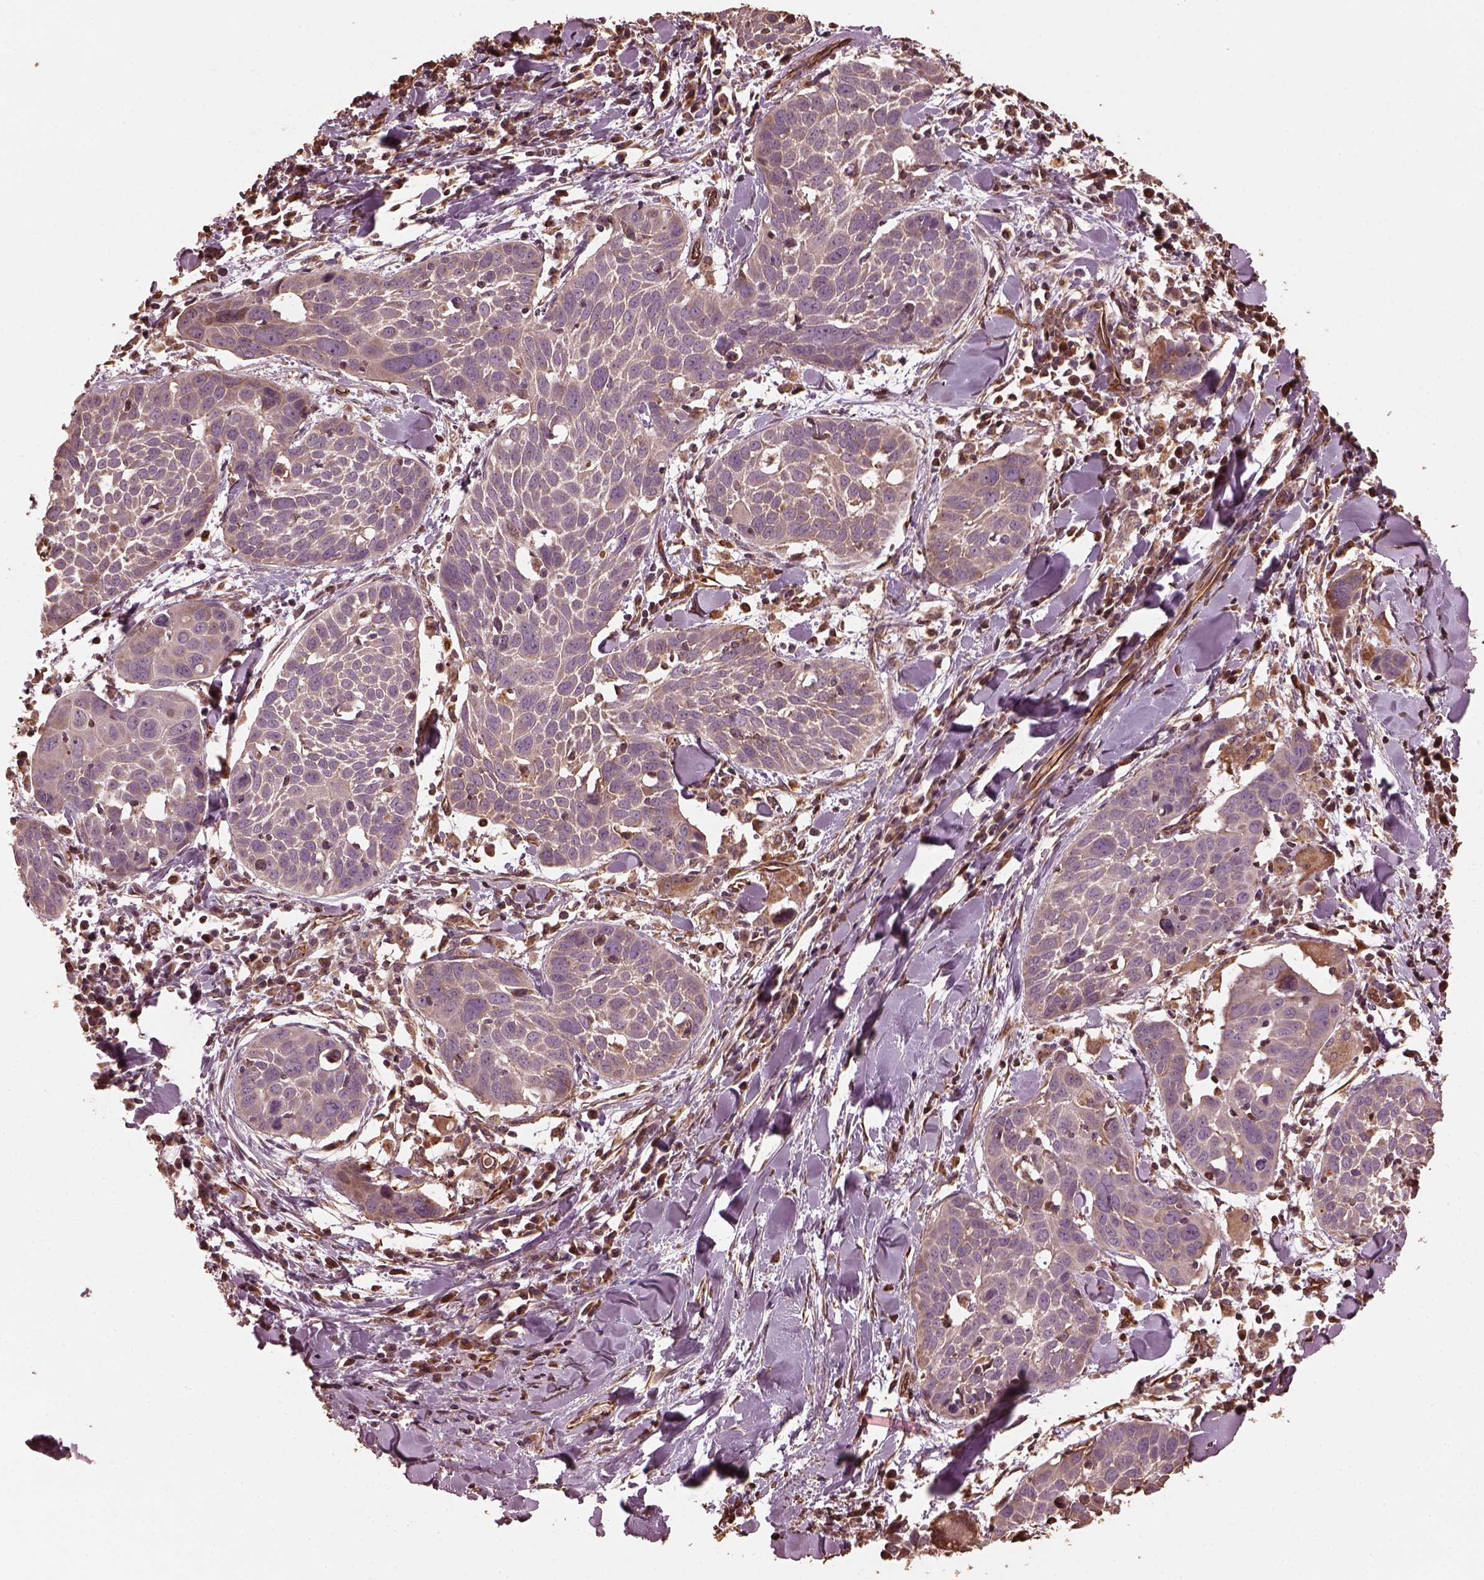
{"staining": {"intensity": "negative", "quantity": "none", "location": "none"}, "tissue": "lung cancer", "cell_type": "Tumor cells", "image_type": "cancer", "snomed": [{"axis": "morphology", "description": "Squamous cell carcinoma, NOS"}, {"axis": "topography", "description": "Lung"}], "caption": "Immunohistochemical staining of human lung cancer (squamous cell carcinoma) exhibits no significant expression in tumor cells. The staining is performed using DAB (3,3'-diaminobenzidine) brown chromogen with nuclei counter-stained in using hematoxylin.", "gene": "GTPBP1", "patient": {"sex": "male", "age": 57}}